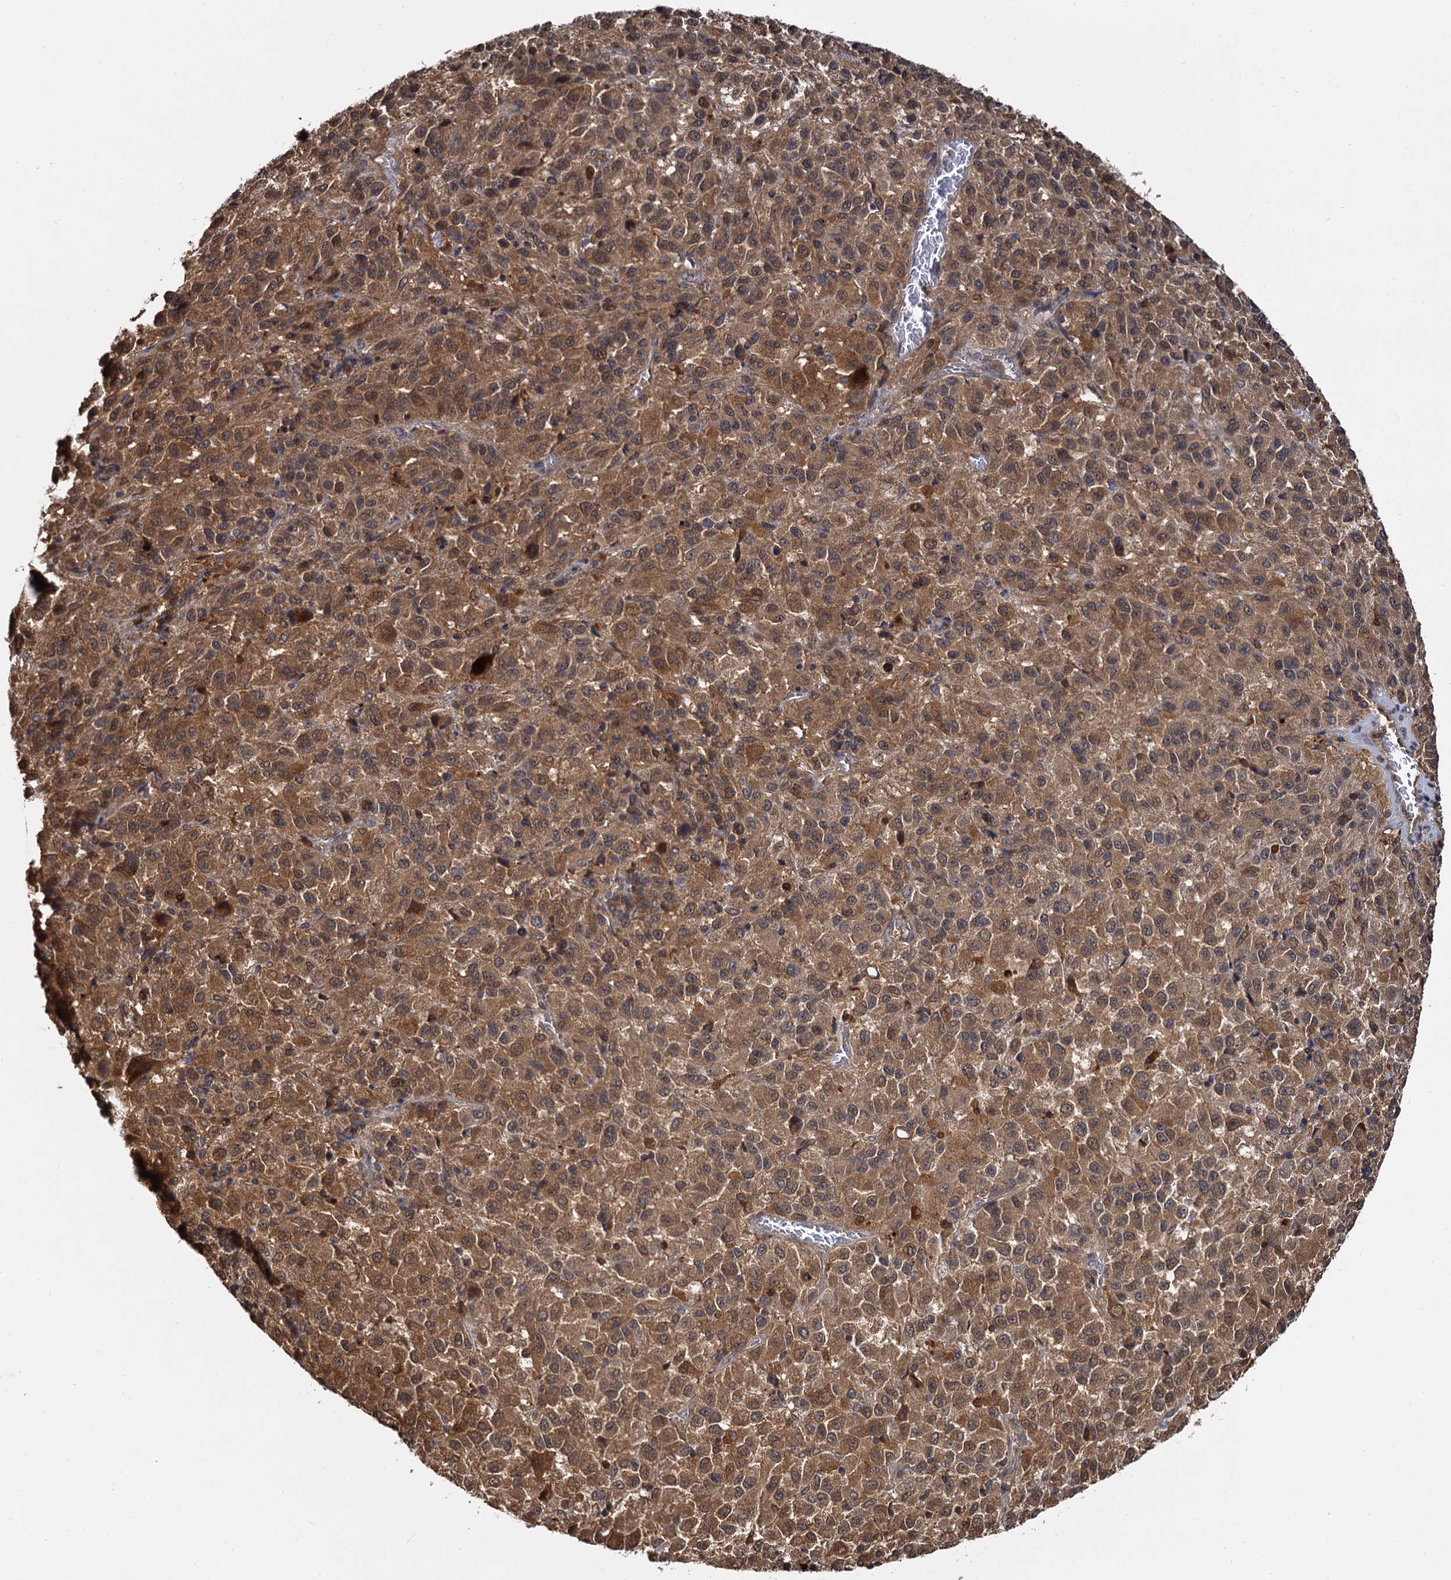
{"staining": {"intensity": "moderate", "quantity": ">75%", "location": "cytoplasmic/membranous,nuclear"}, "tissue": "melanoma", "cell_type": "Tumor cells", "image_type": "cancer", "snomed": [{"axis": "morphology", "description": "Malignant melanoma, Metastatic site"}, {"axis": "topography", "description": "Lung"}], "caption": "Malignant melanoma (metastatic site) stained with immunohistochemistry (IHC) shows moderate cytoplasmic/membranous and nuclear expression in approximately >75% of tumor cells. (DAB (3,3'-diaminobenzidine) IHC, brown staining for protein, blue staining for nuclei).", "gene": "SELENOP", "patient": {"sex": "male", "age": 64}}